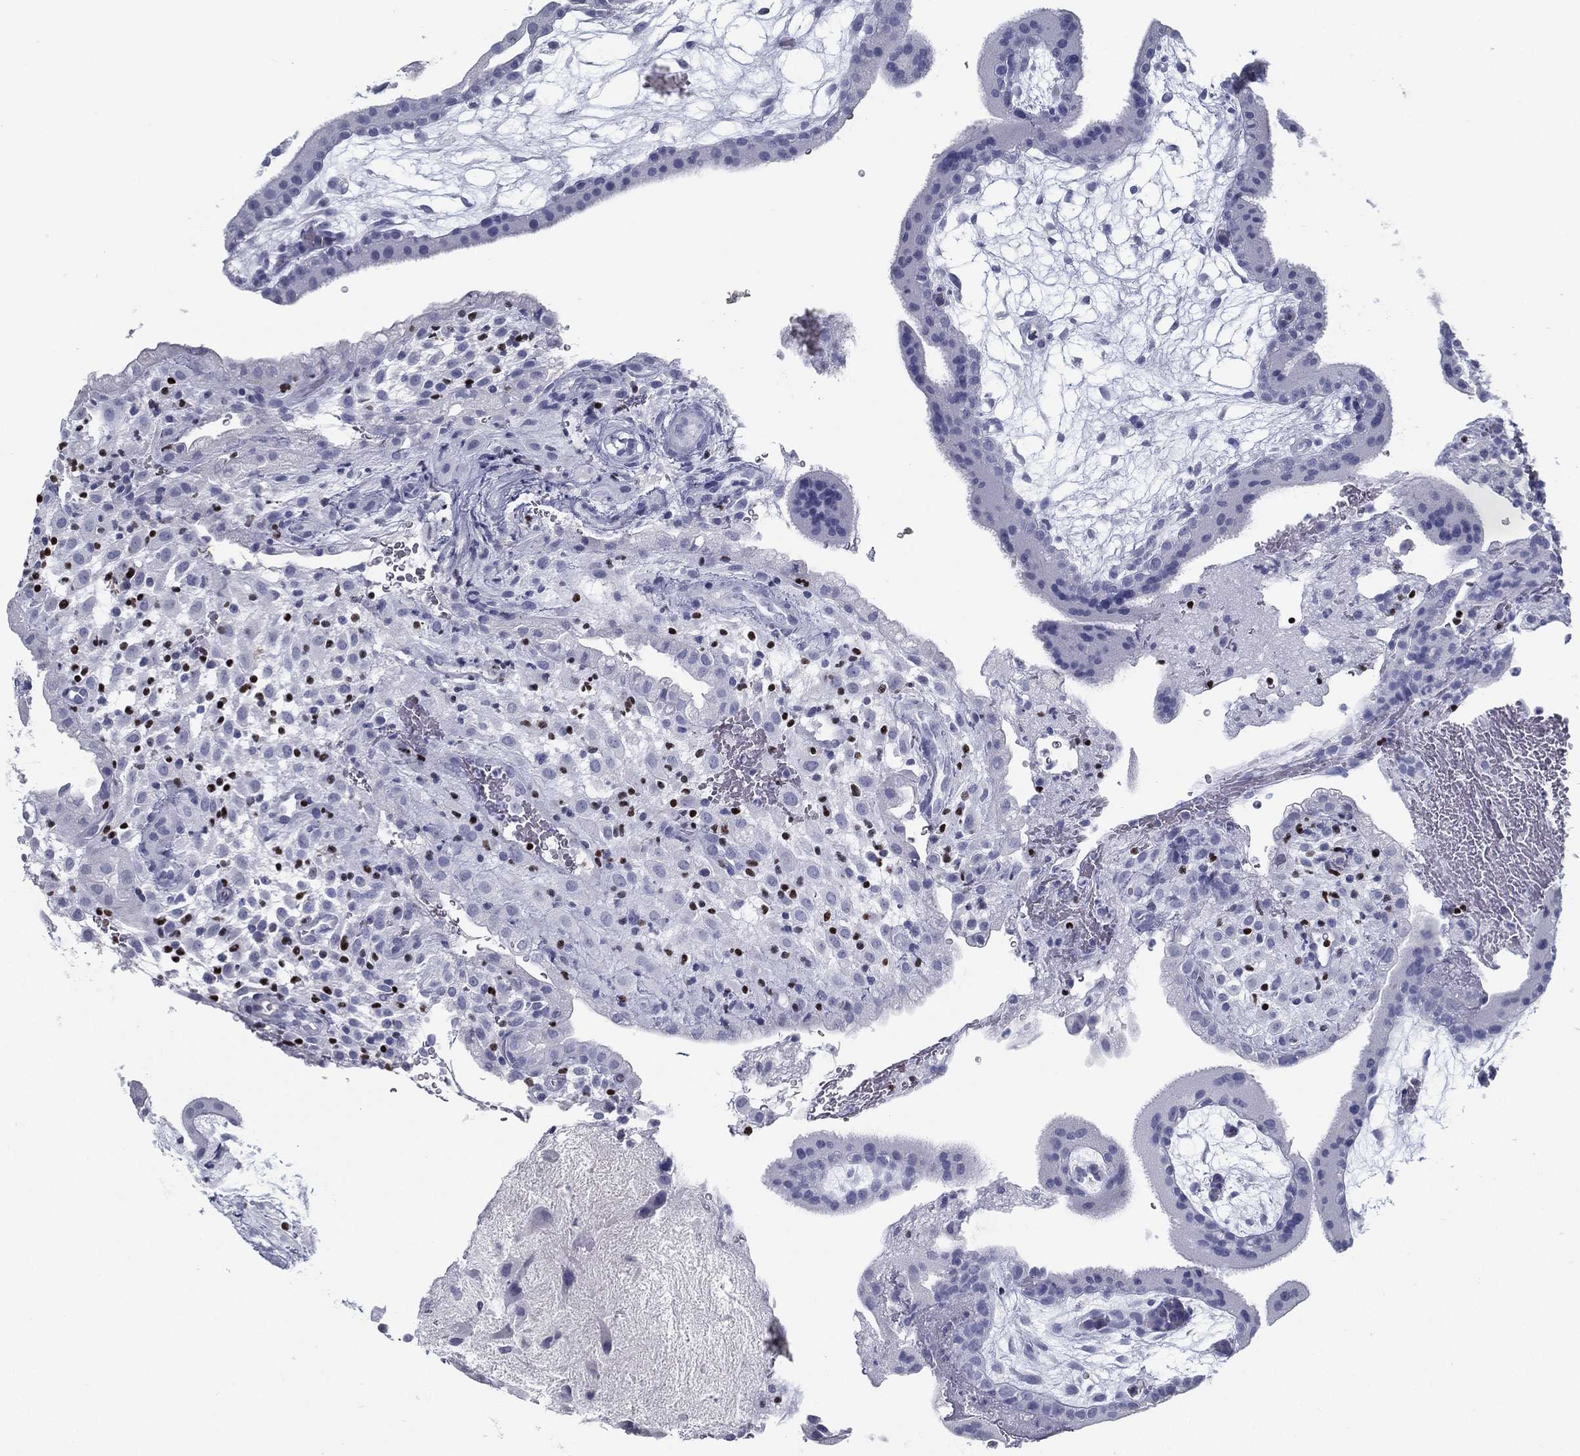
{"staining": {"intensity": "negative", "quantity": "none", "location": "none"}, "tissue": "placenta", "cell_type": "Decidual cells", "image_type": "normal", "snomed": [{"axis": "morphology", "description": "Normal tissue, NOS"}, {"axis": "topography", "description": "Placenta"}], "caption": "Decidual cells show no significant protein staining in normal placenta. The staining was performed using DAB to visualize the protein expression in brown, while the nuclei were stained in blue with hematoxylin (Magnification: 20x).", "gene": "PYHIN1", "patient": {"sex": "female", "age": 19}}